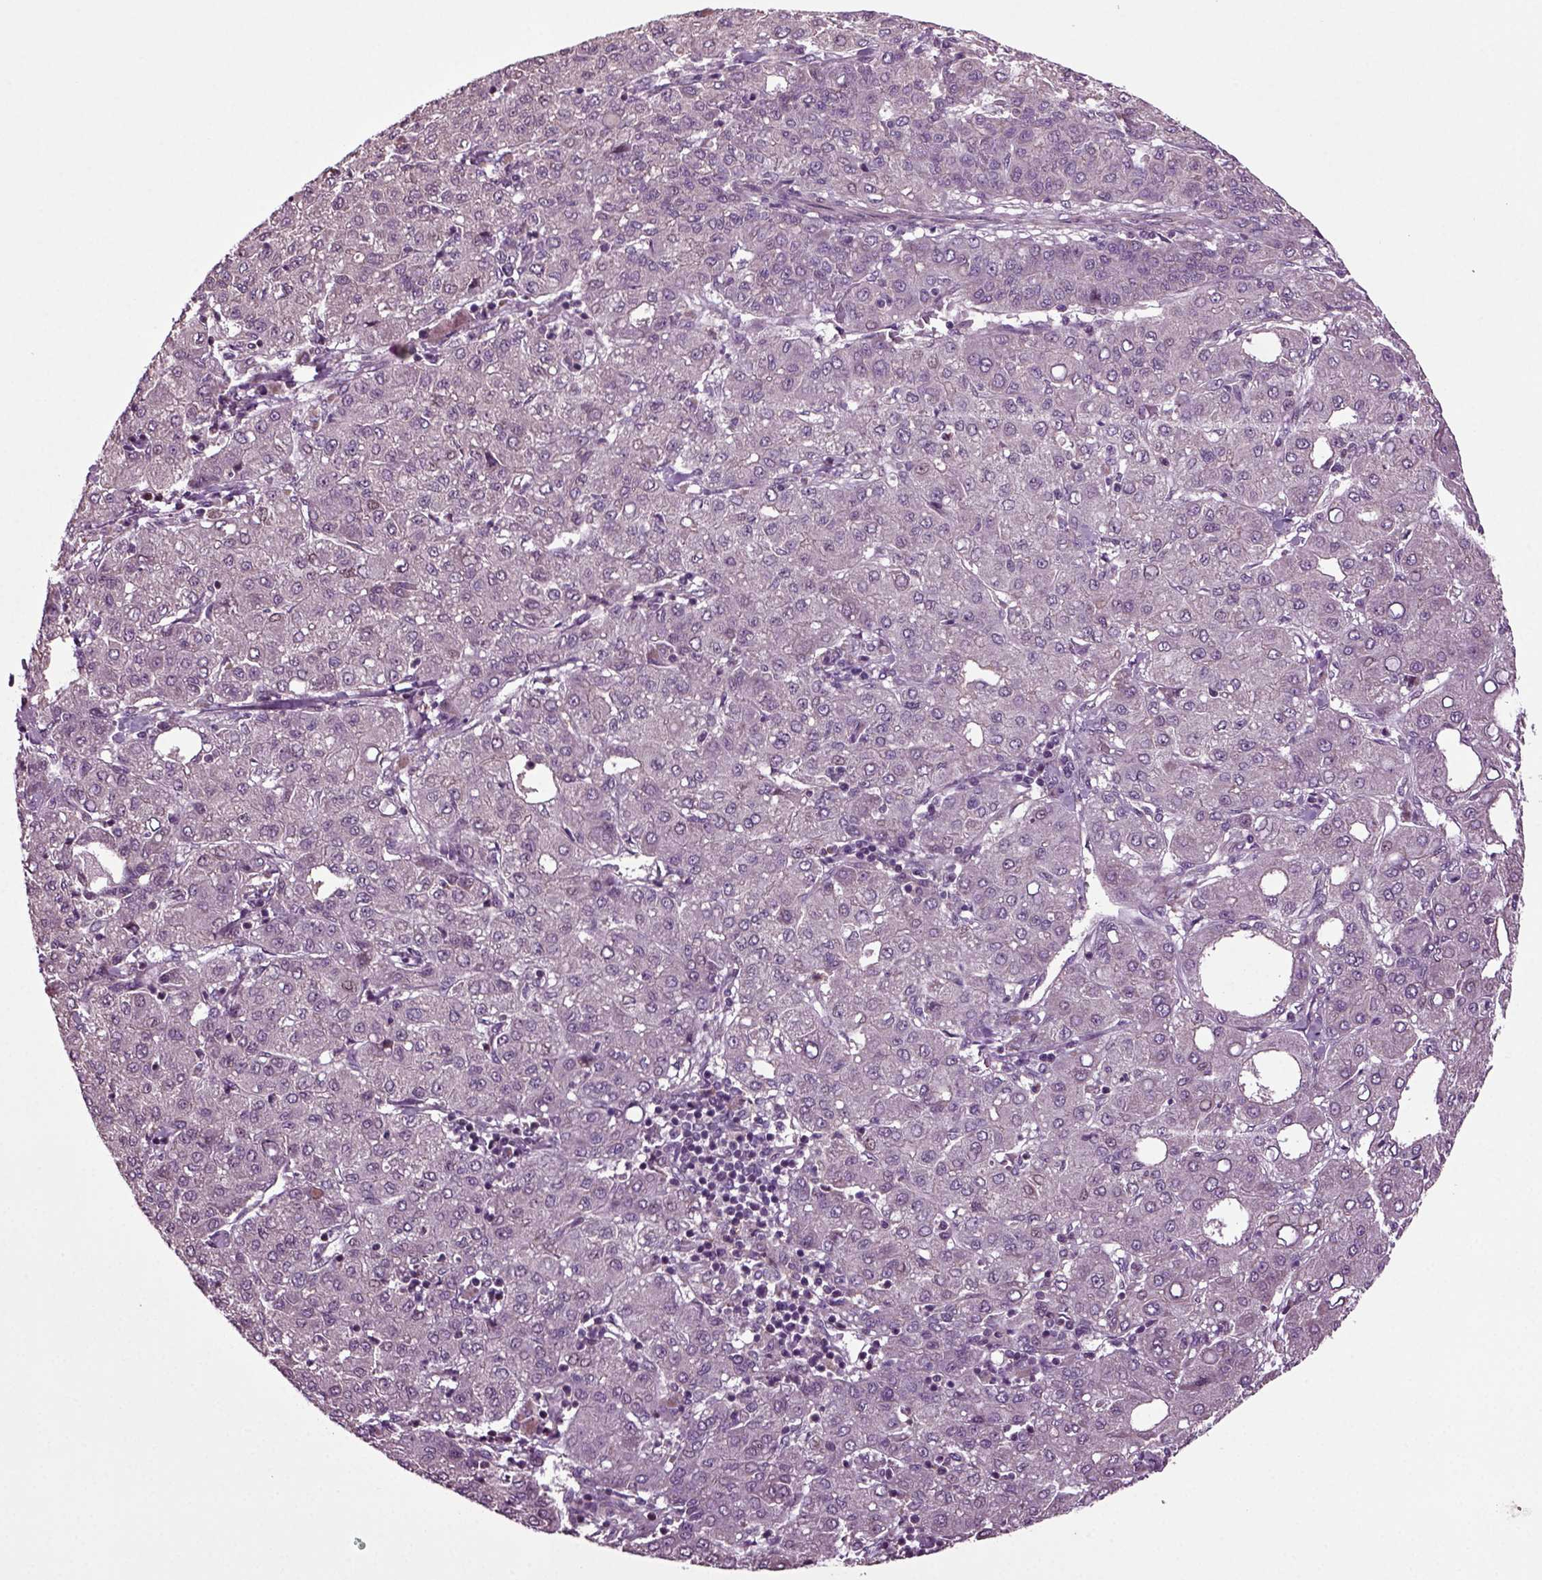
{"staining": {"intensity": "negative", "quantity": "none", "location": "none"}, "tissue": "liver cancer", "cell_type": "Tumor cells", "image_type": "cancer", "snomed": [{"axis": "morphology", "description": "Carcinoma, Hepatocellular, NOS"}, {"axis": "topography", "description": "Liver"}], "caption": "This is a image of IHC staining of hepatocellular carcinoma (liver), which shows no expression in tumor cells. Nuclei are stained in blue.", "gene": "HAGHL", "patient": {"sex": "male", "age": 65}}